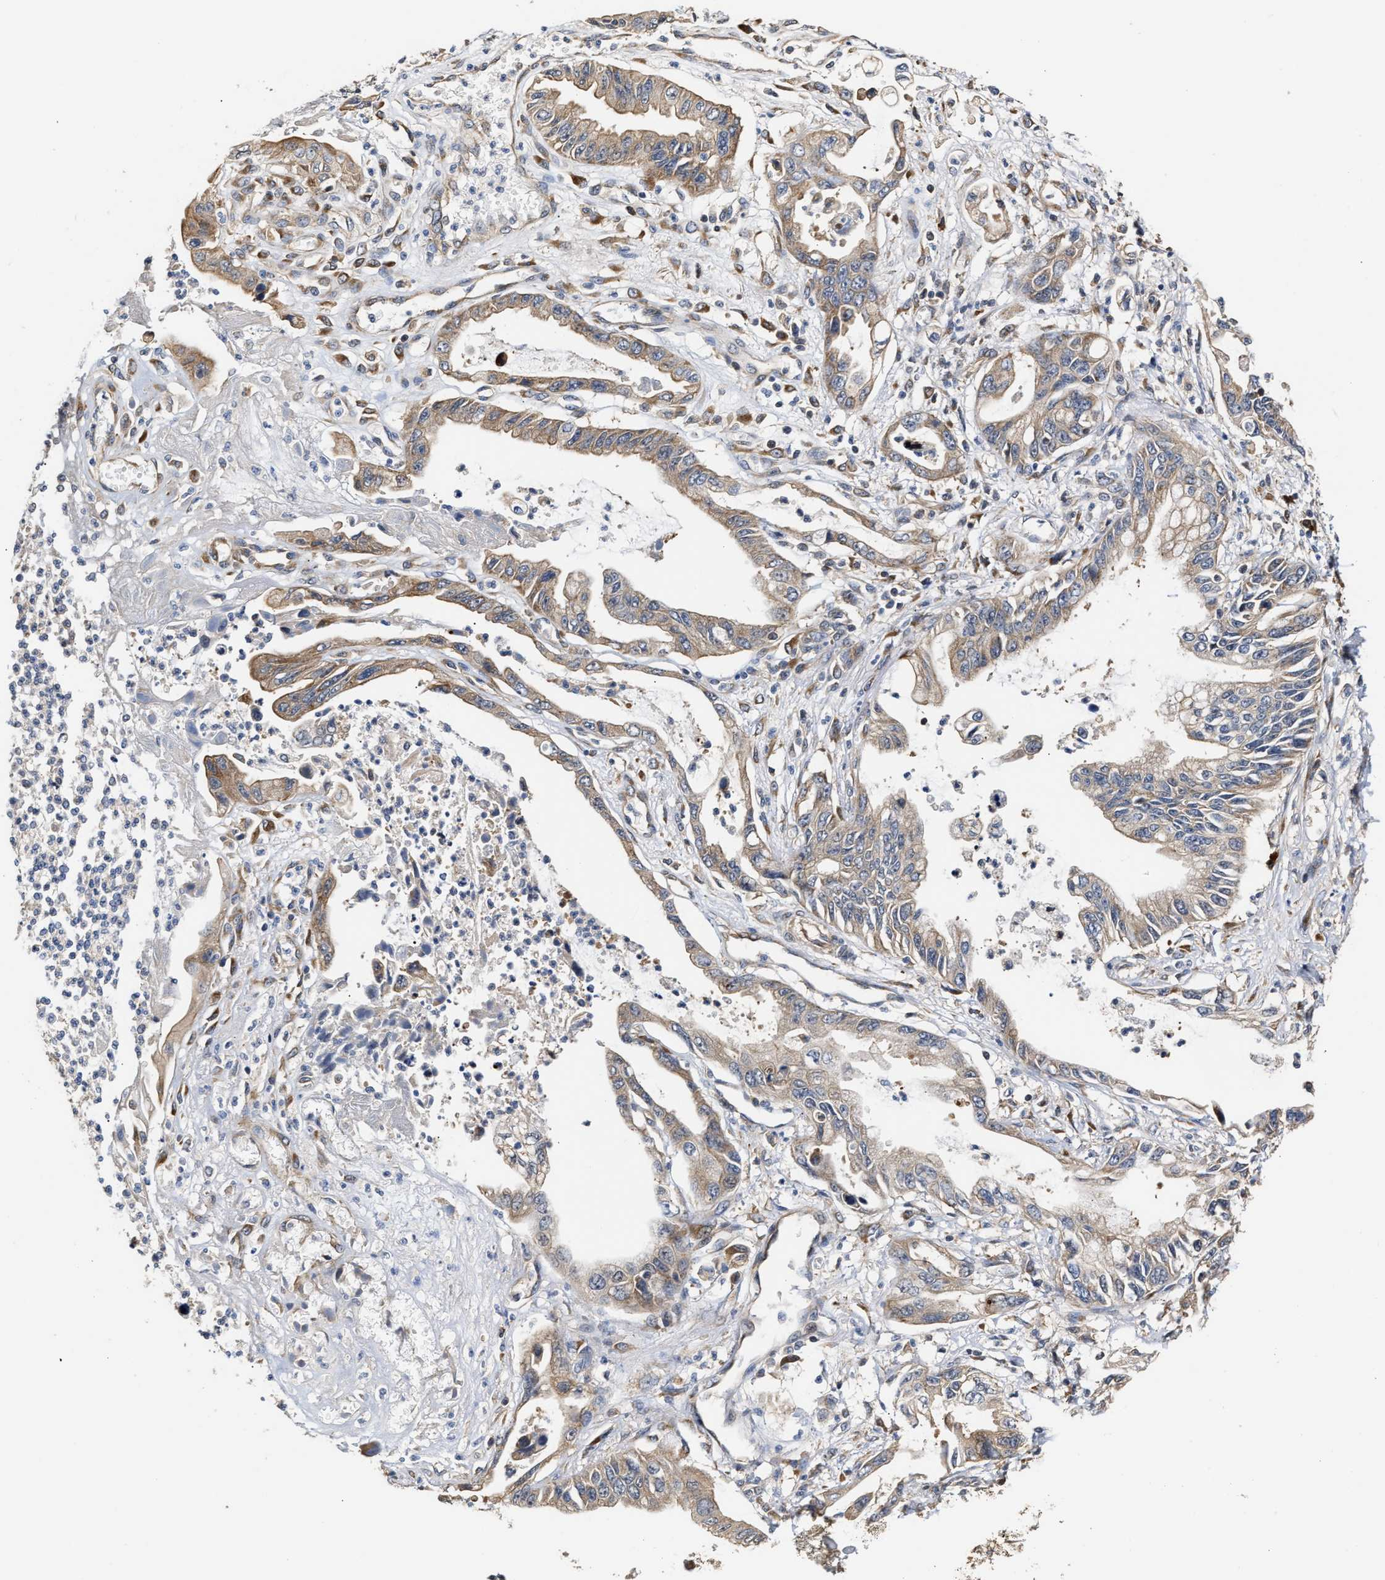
{"staining": {"intensity": "weak", "quantity": ">75%", "location": "cytoplasmic/membranous"}, "tissue": "pancreatic cancer", "cell_type": "Tumor cells", "image_type": "cancer", "snomed": [{"axis": "morphology", "description": "Adenocarcinoma, NOS"}, {"axis": "topography", "description": "Pancreas"}], "caption": "Human adenocarcinoma (pancreatic) stained with a protein marker exhibits weak staining in tumor cells.", "gene": "CLIP2", "patient": {"sex": "male", "age": 56}}